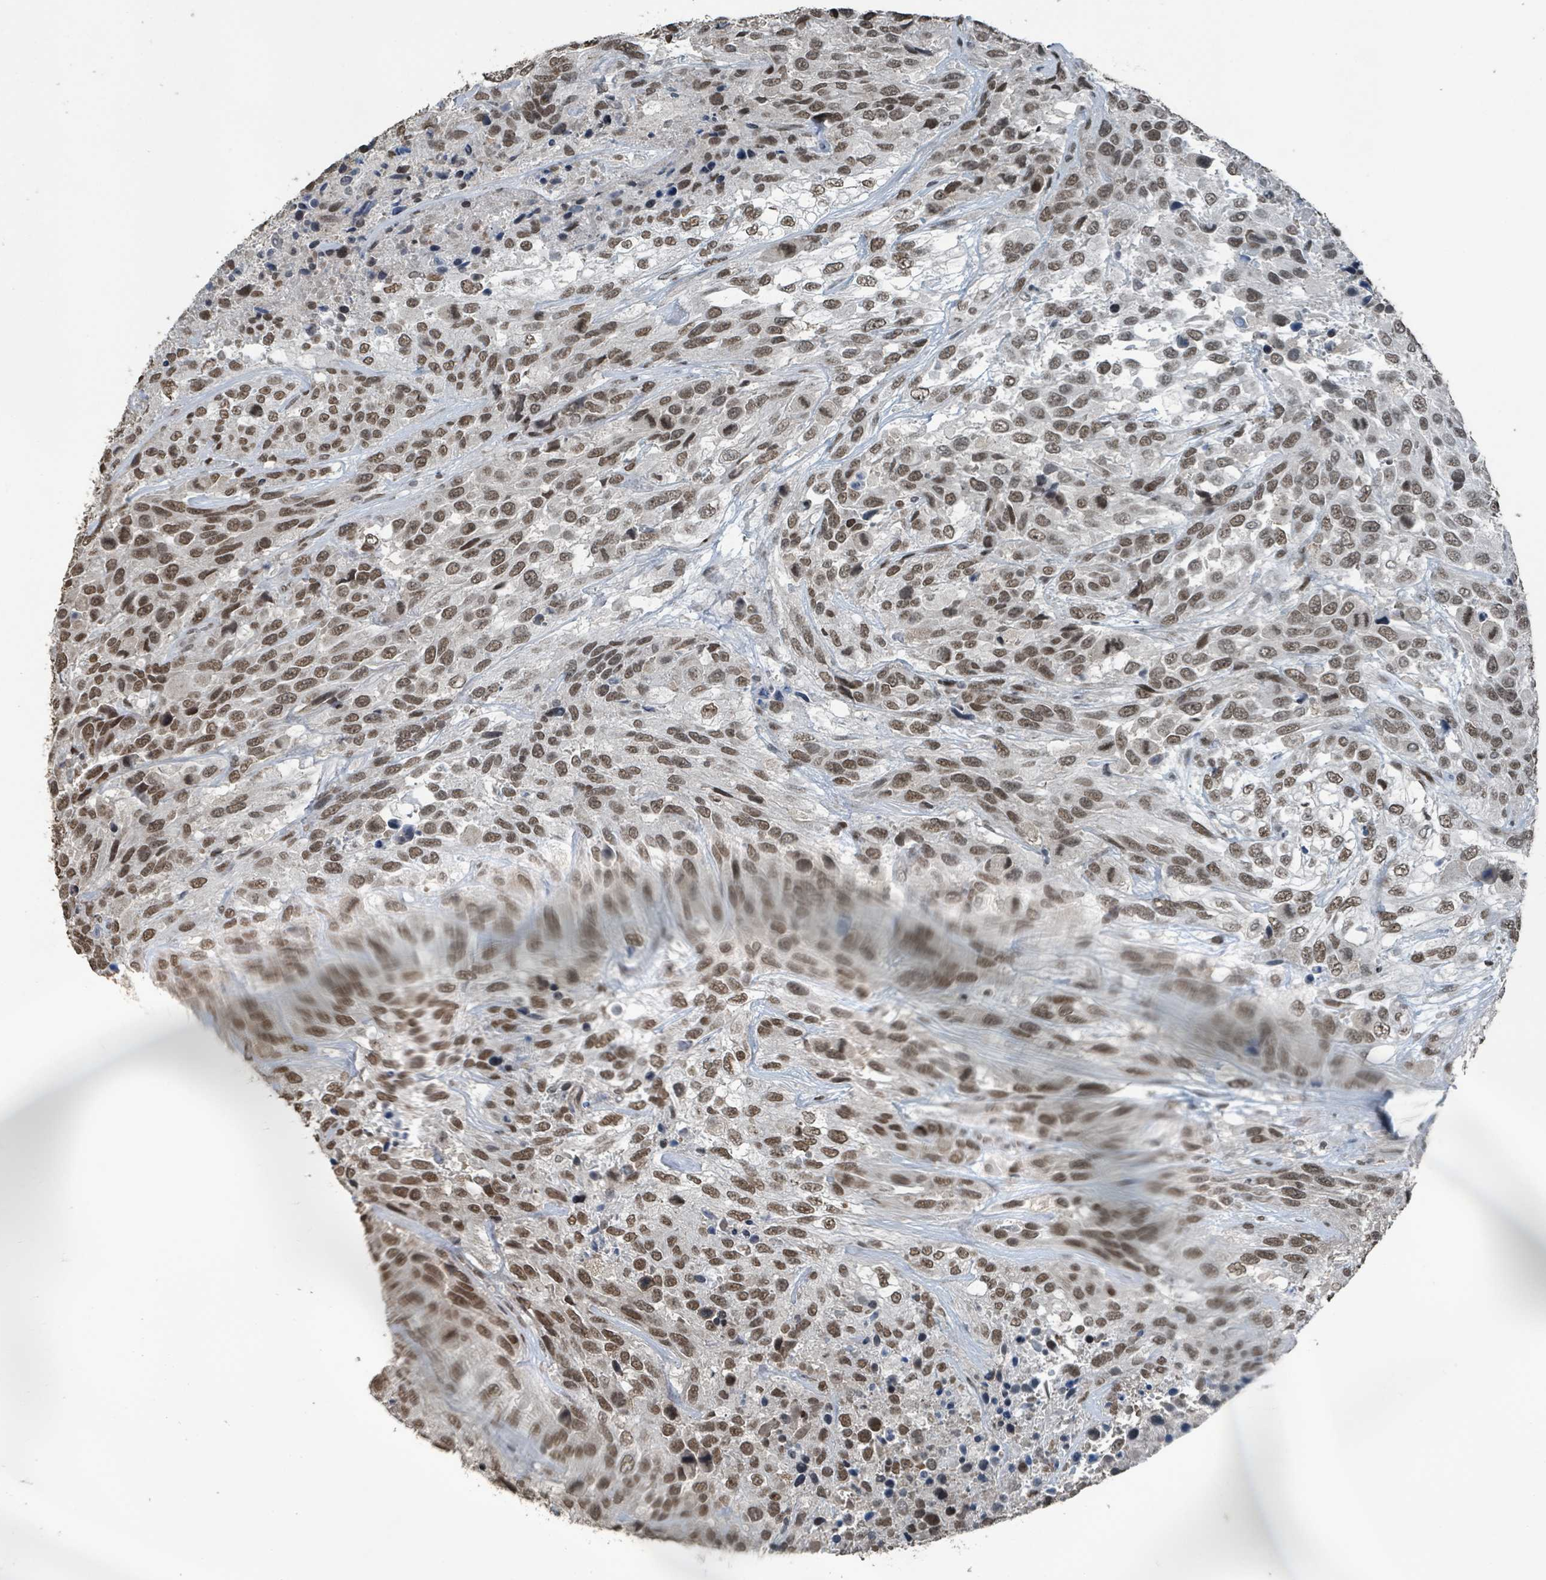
{"staining": {"intensity": "moderate", "quantity": ">75%", "location": "nuclear"}, "tissue": "urothelial cancer", "cell_type": "Tumor cells", "image_type": "cancer", "snomed": [{"axis": "morphology", "description": "Urothelial carcinoma, High grade"}, {"axis": "topography", "description": "Urinary bladder"}], "caption": "High-grade urothelial carcinoma stained for a protein (brown) shows moderate nuclear positive staining in approximately >75% of tumor cells.", "gene": "PHIP", "patient": {"sex": "female", "age": 70}}